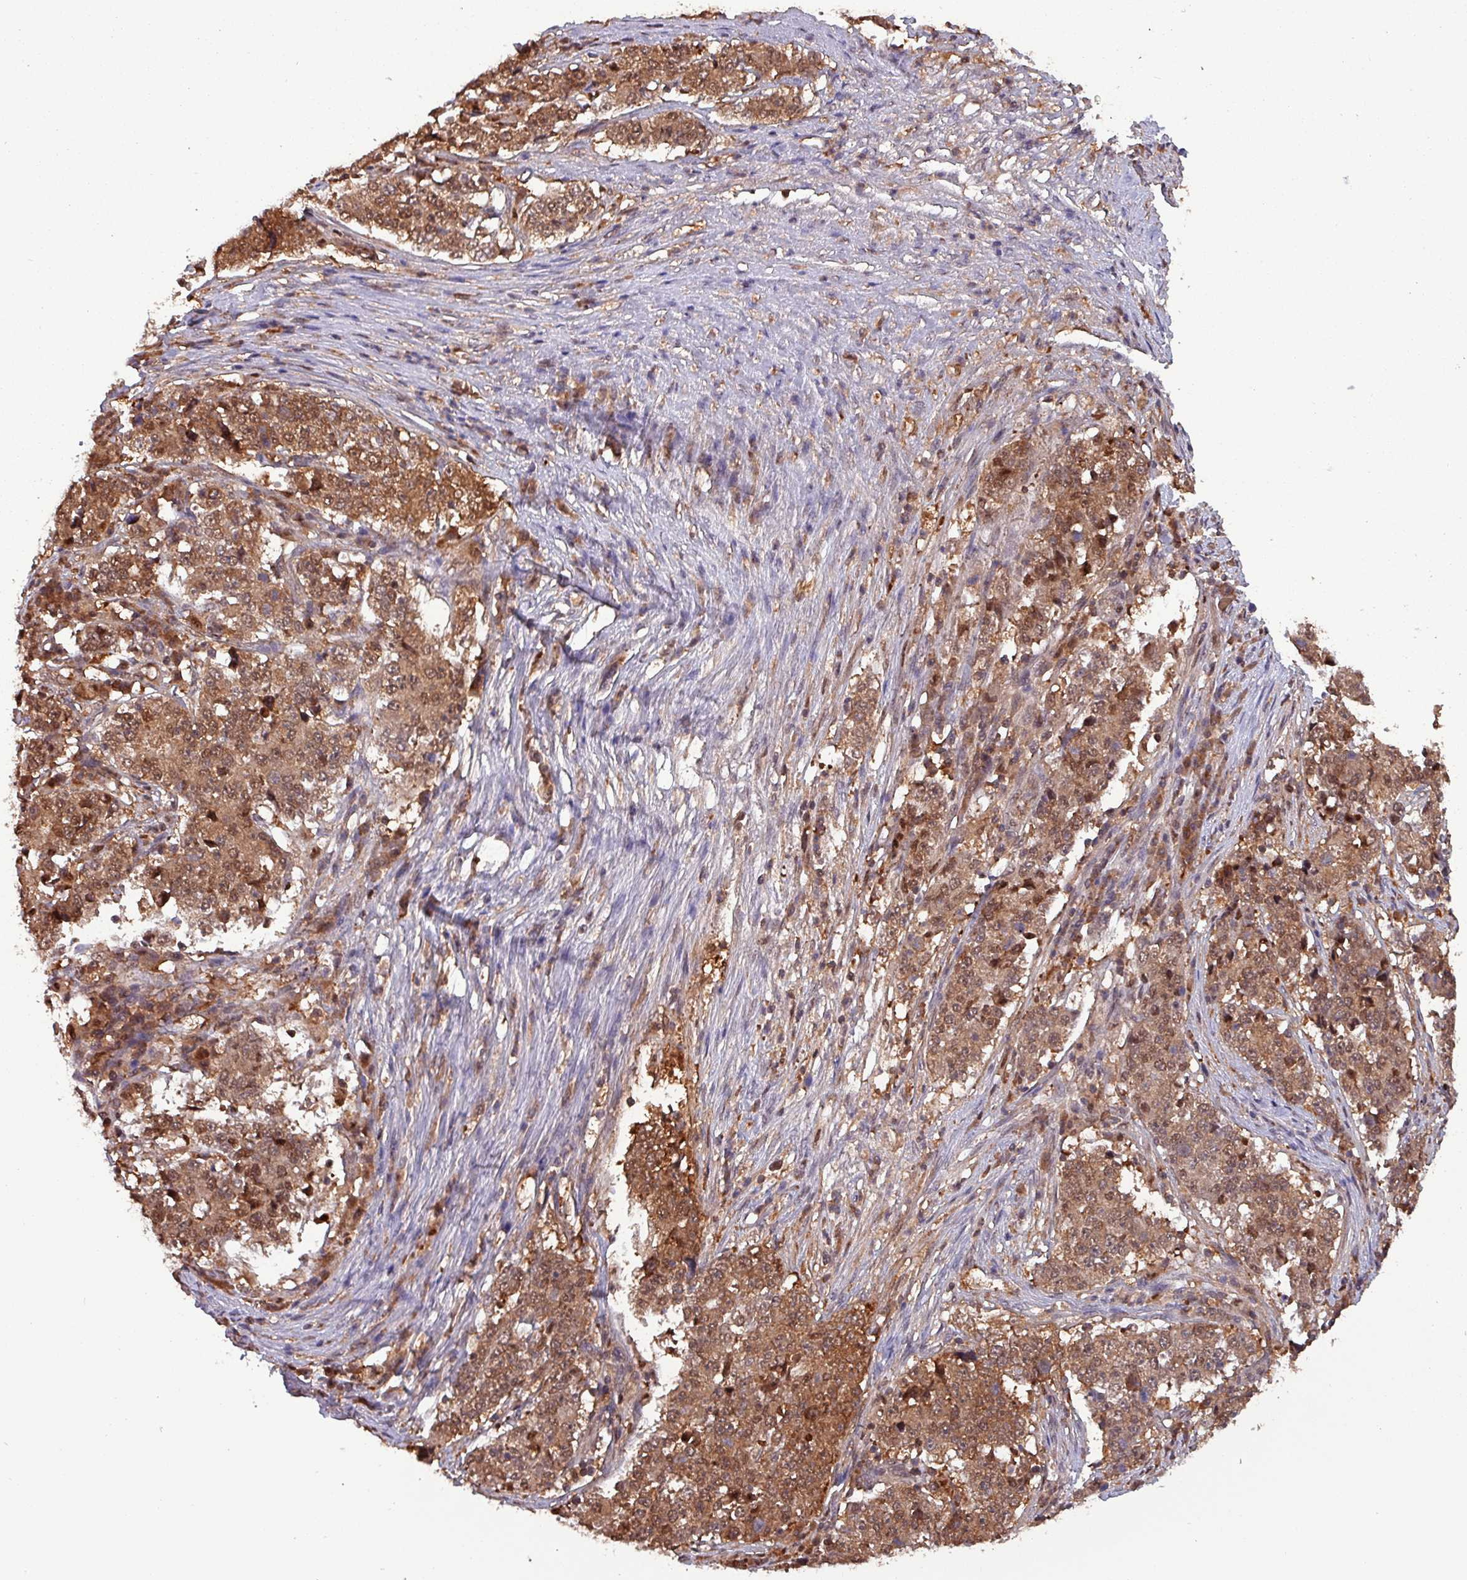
{"staining": {"intensity": "moderate", "quantity": ">75%", "location": "cytoplasmic/membranous,nuclear"}, "tissue": "stomach cancer", "cell_type": "Tumor cells", "image_type": "cancer", "snomed": [{"axis": "morphology", "description": "Adenocarcinoma, NOS"}, {"axis": "topography", "description": "Stomach"}], "caption": "High-power microscopy captured an IHC image of stomach adenocarcinoma, revealing moderate cytoplasmic/membranous and nuclear expression in about >75% of tumor cells.", "gene": "PSMB8", "patient": {"sex": "male", "age": 59}}